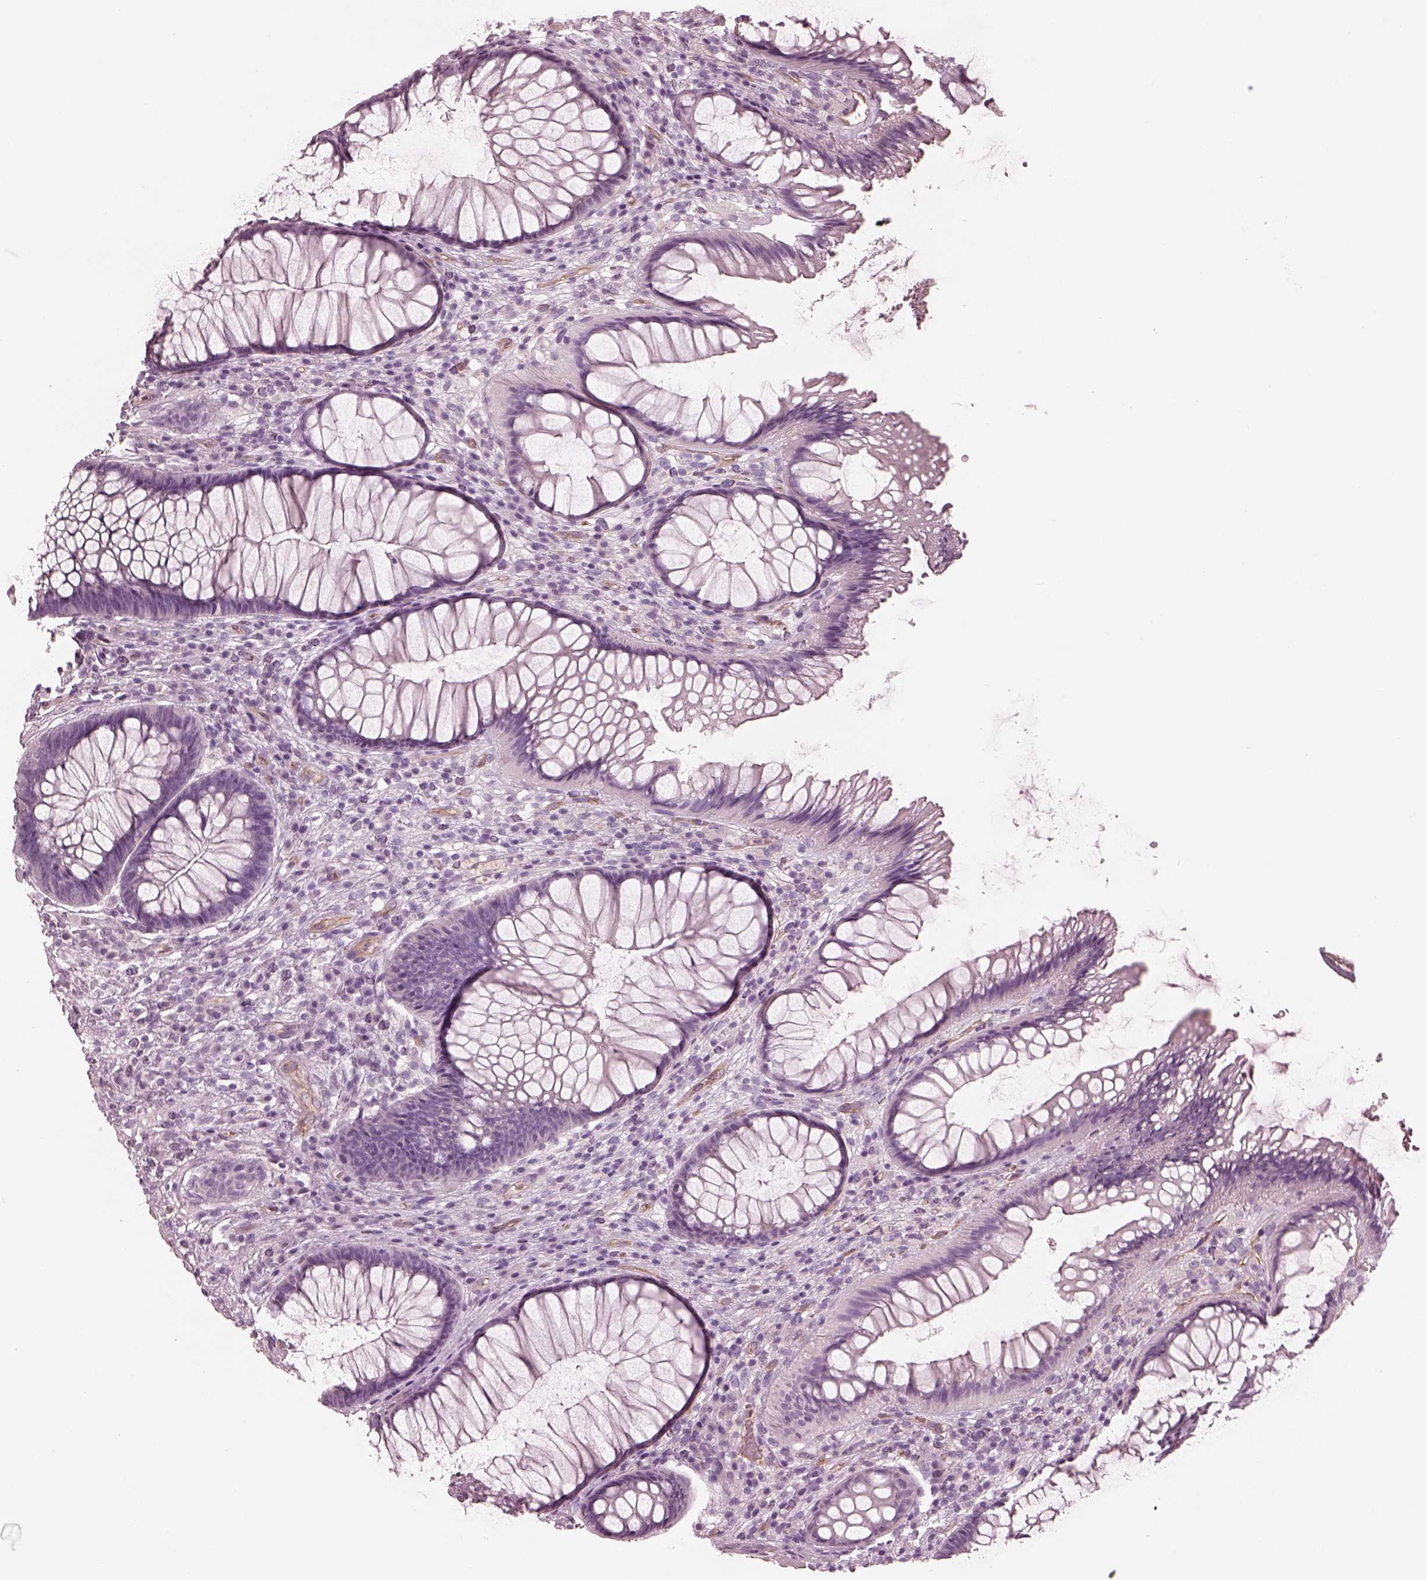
{"staining": {"intensity": "negative", "quantity": "none", "location": "none"}, "tissue": "rectum", "cell_type": "Glandular cells", "image_type": "normal", "snomed": [{"axis": "morphology", "description": "Normal tissue, NOS"}, {"axis": "topography", "description": "Smooth muscle"}, {"axis": "topography", "description": "Rectum"}], "caption": "Rectum stained for a protein using IHC demonstrates no expression glandular cells.", "gene": "EIF4E1B", "patient": {"sex": "male", "age": 53}}